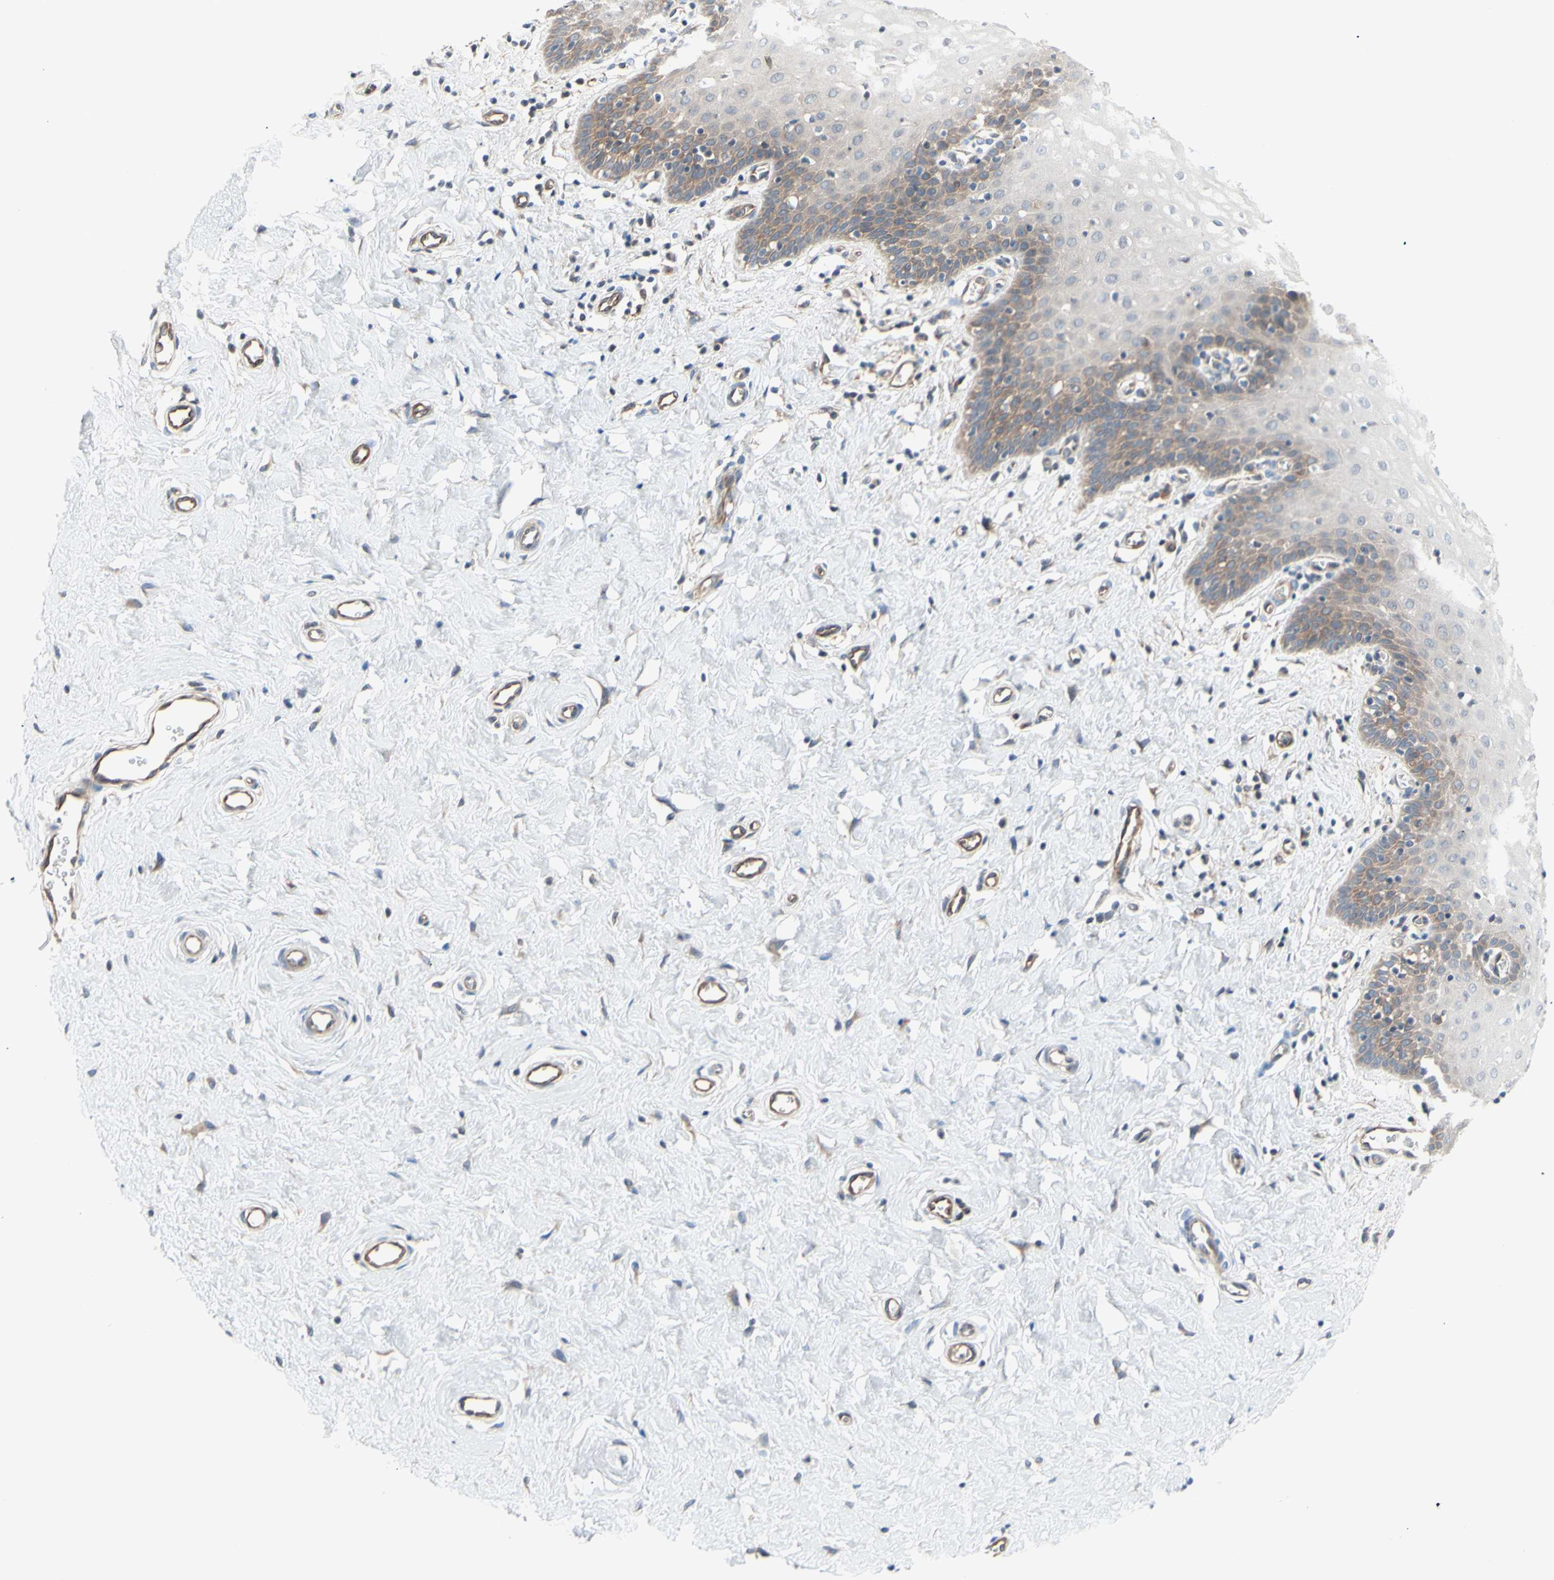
{"staining": {"intensity": "moderate", "quantity": ">75%", "location": "cytoplasmic/membranous"}, "tissue": "cervix", "cell_type": "Glandular cells", "image_type": "normal", "snomed": [{"axis": "morphology", "description": "Normal tissue, NOS"}, {"axis": "topography", "description": "Cervix"}], "caption": "Benign cervix exhibits moderate cytoplasmic/membranous staining in approximately >75% of glandular cells, visualized by immunohistochemistry.", "gene": "DYNLRB1", "patient": {"sex": "female", "age": 55}}